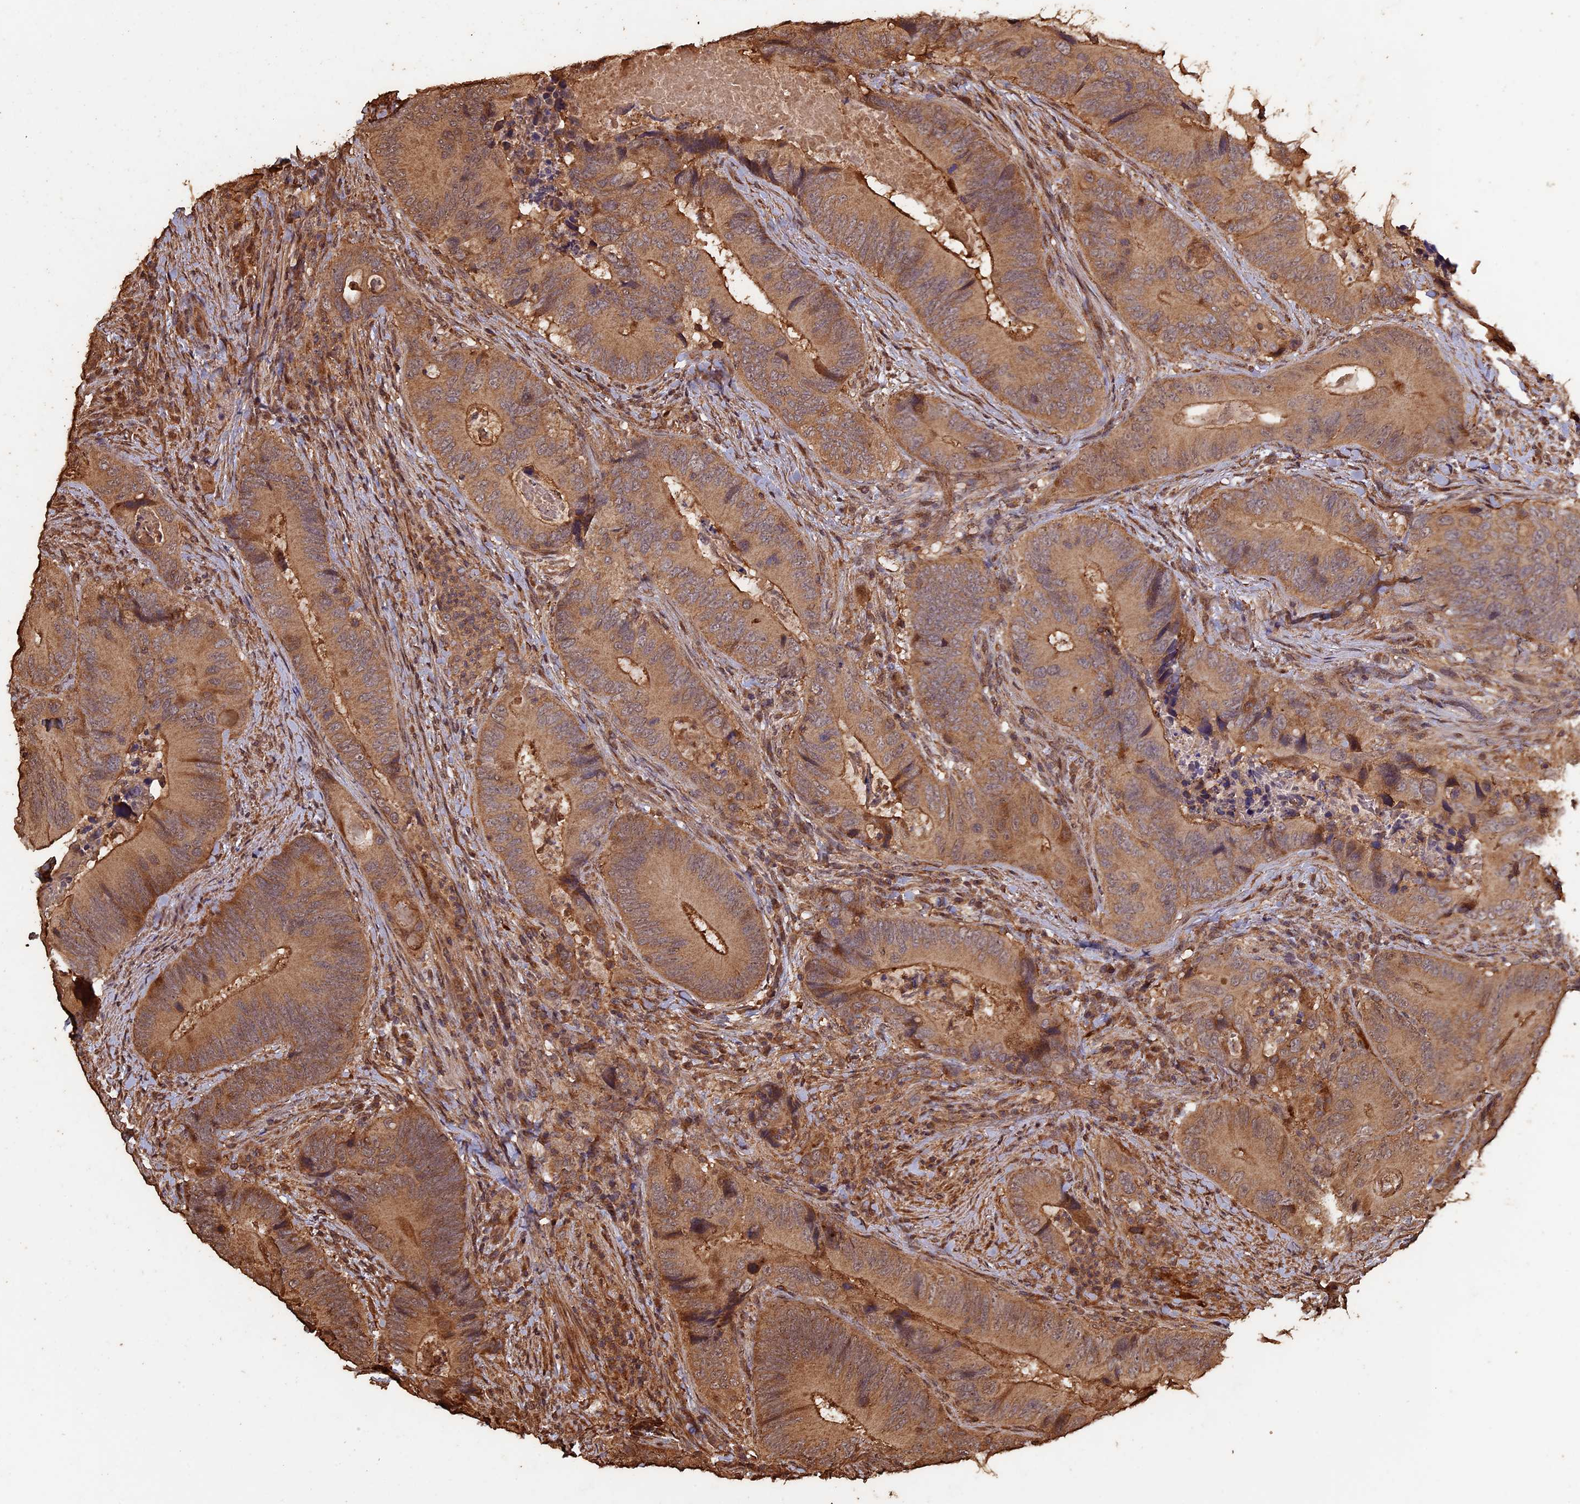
{"staining": {"intensity": "moderate", "quantity": ">75%", "location": "cytoplasmic/membranous"}, "tissue": "colorectal cancer", "cell_type": "Tumor cells", "image_type": "cancer", "snomed": [{"axis": "morphology", "description": "Adenocarcinoma, NOS"}, {"axis": "topography", "description": "Colon"}], "caption": "The histopathology image displays a brown stain indicating the presence of a protein in the cytoplasmic/membranous of tumor cells in colorectal cancer (adenocarcinoma).", "gene": "HUNK", "patient": {"sex": "male", "age": 84}}